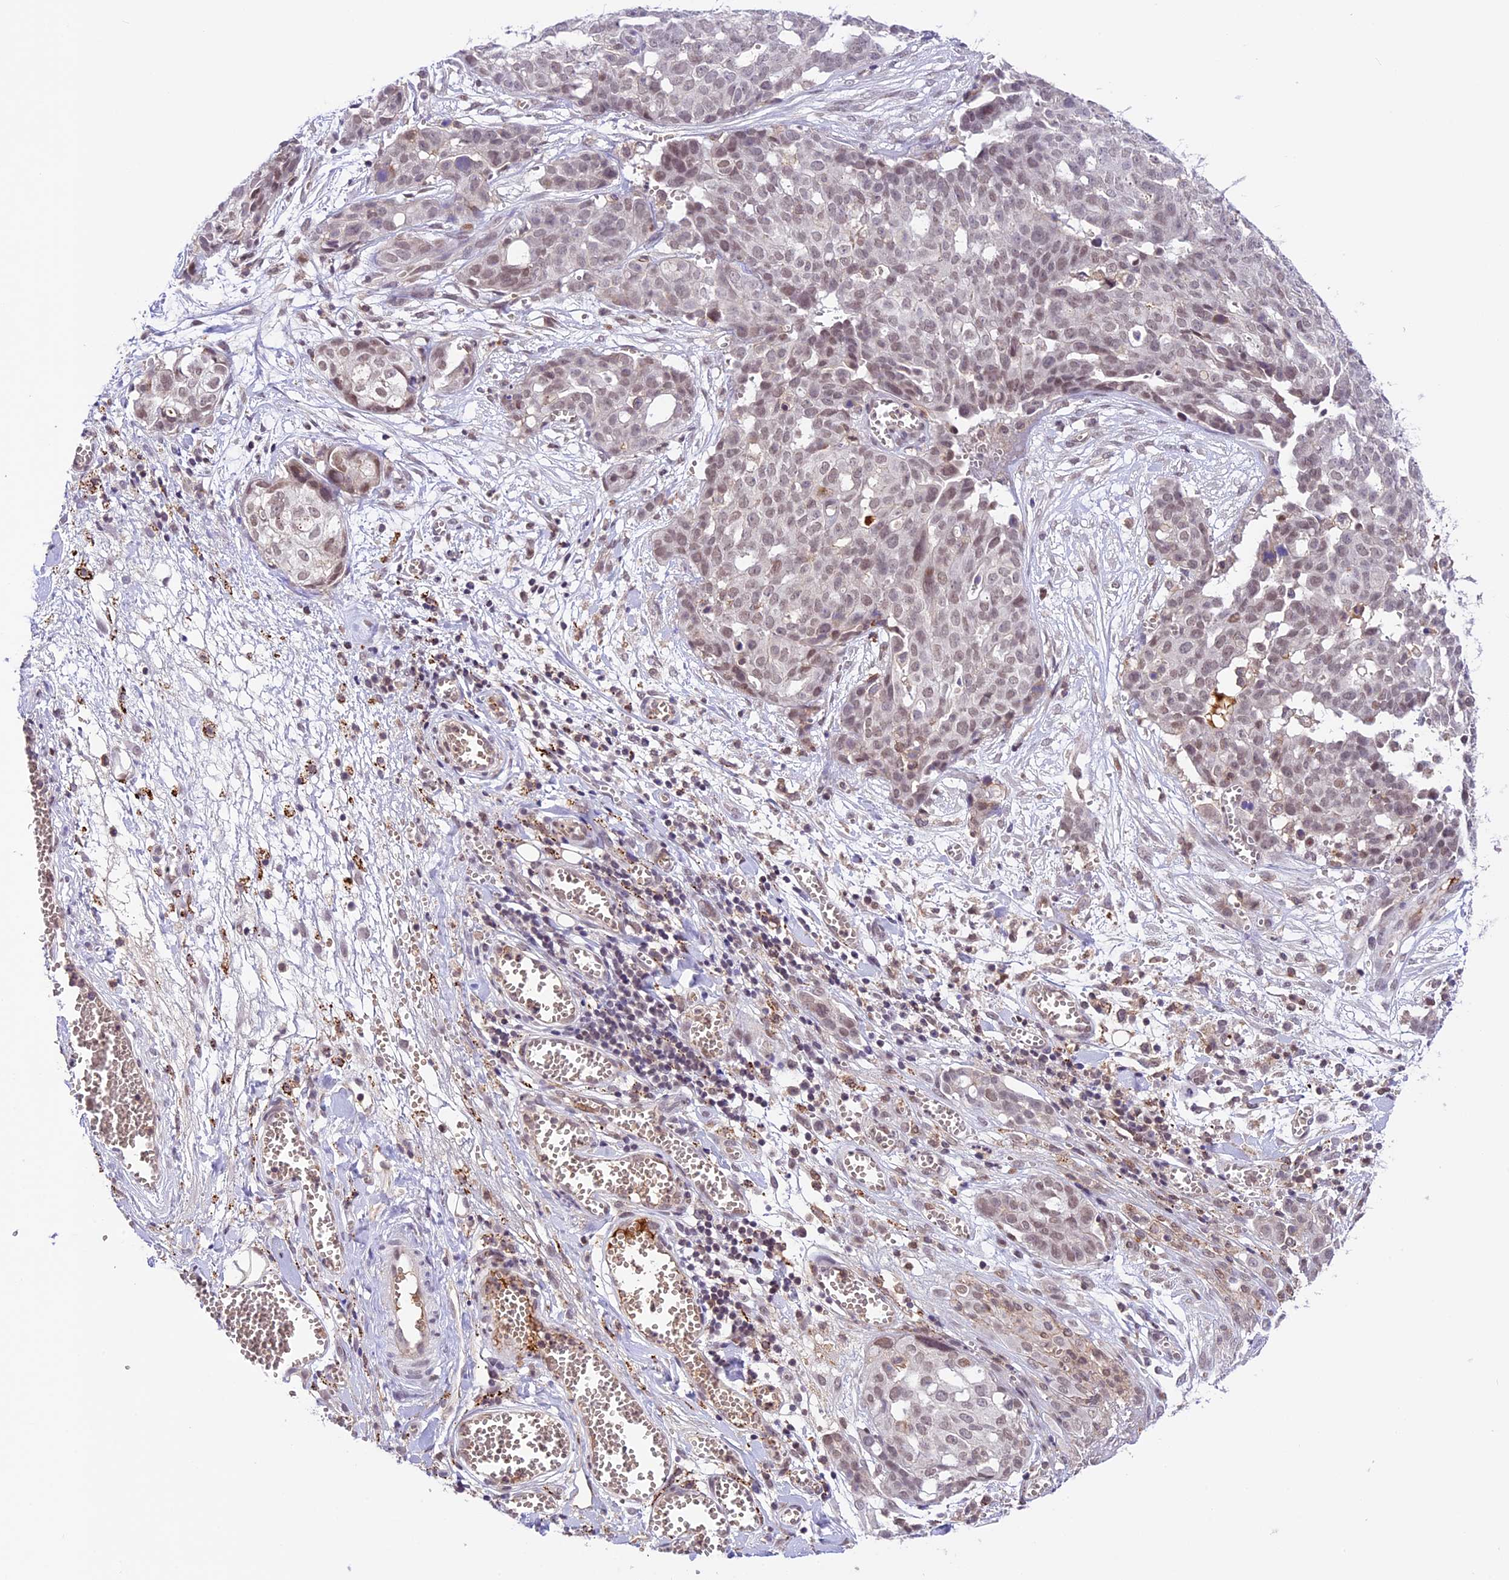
{"staining": {"intensity": "weak", "quantity": "25%-75%", "location": "nuclear"}, "tissue": "ovarian cancer", "cell_type": "Tumor cells", "image_type": "cancer", "snomed": [{"axis": "morphology", "description": "Cystadenocarcinoma, serous, NOS"}, {"axis": "topography", "description": "Soft tissue"}, {"axis": "topography", "description": "Ovary"}], "caption": "Brown immunohistochemical staining in ovarian cancer (serous cystadenocarcinoma) demonstrates weak nuclear positivity in about 25%-75% of tumor cells. (Brightfield microscopy of DAB IHC at high magnification).", "gene": "SHKBP1", "patient": {"sex": "female", "age": 57}}